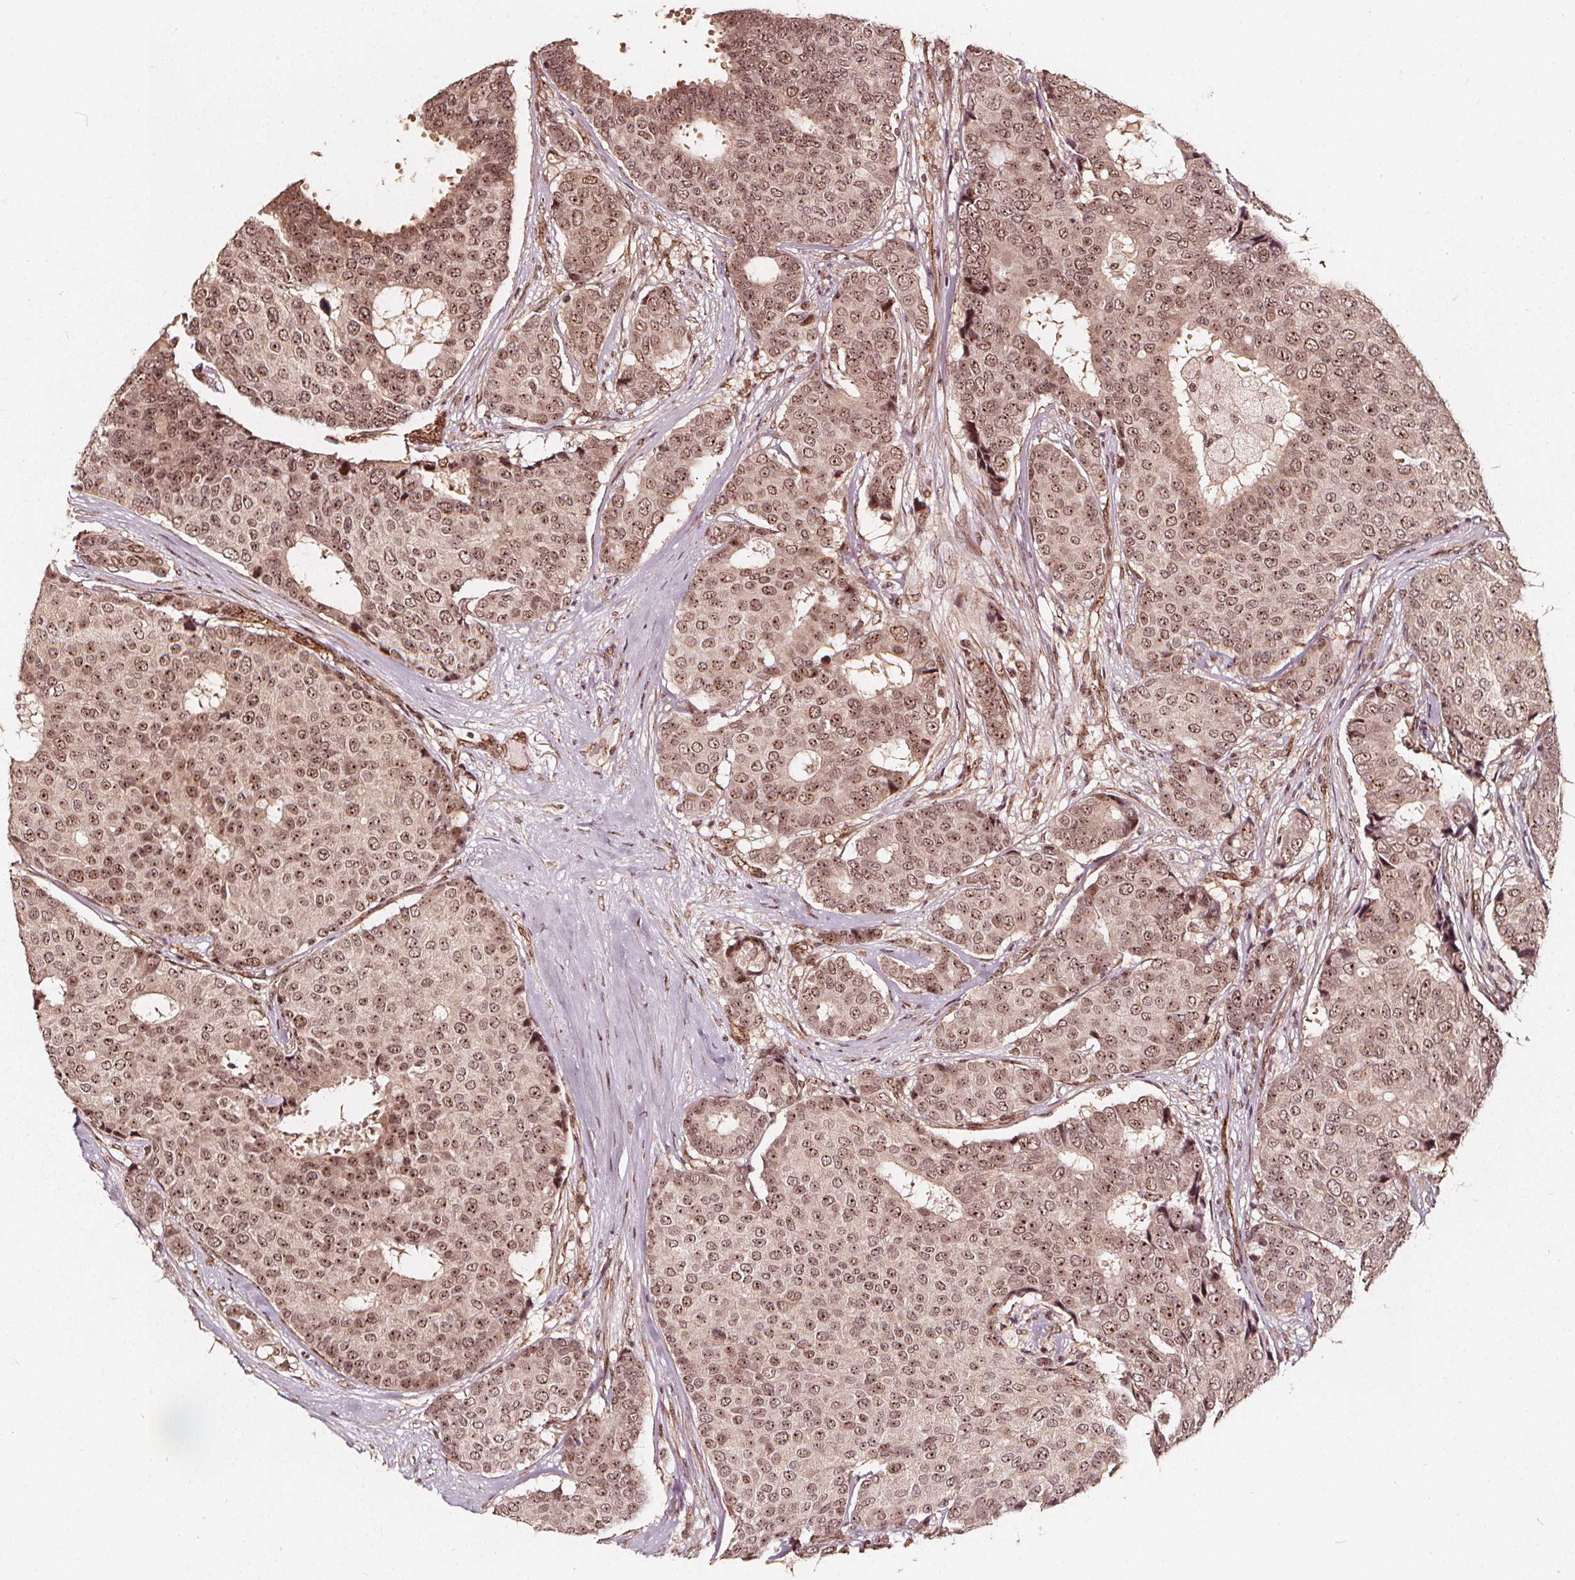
{"staining": {"intensity": "moderate", "quantity": ">75%", "location": "cytoplasmic/membranous,nuclear"}, "tissue": "breast cancer", "cell_type": "Tumor cells", "image_type": "cancer", "snomed": [{"axis": "morphology", "description": "Duct carcinoma"}, {"axis": "topography", "description": "Breast"}], "caption": "Brown immunohistochemical staining in breast cancer demonstrates moderate cytoplasmic/membranous and nuclear positivity in about >75% of tumor cells. The staining was performed using DAB (3,3'-diaminobenzidine) to visualize the protein expression in brown, while the nuclei were stained in blue with hematoxylin (Magnification: 20x).", "gene": "EXOSC9", "patient": {"sex": "female", "age": 75}}